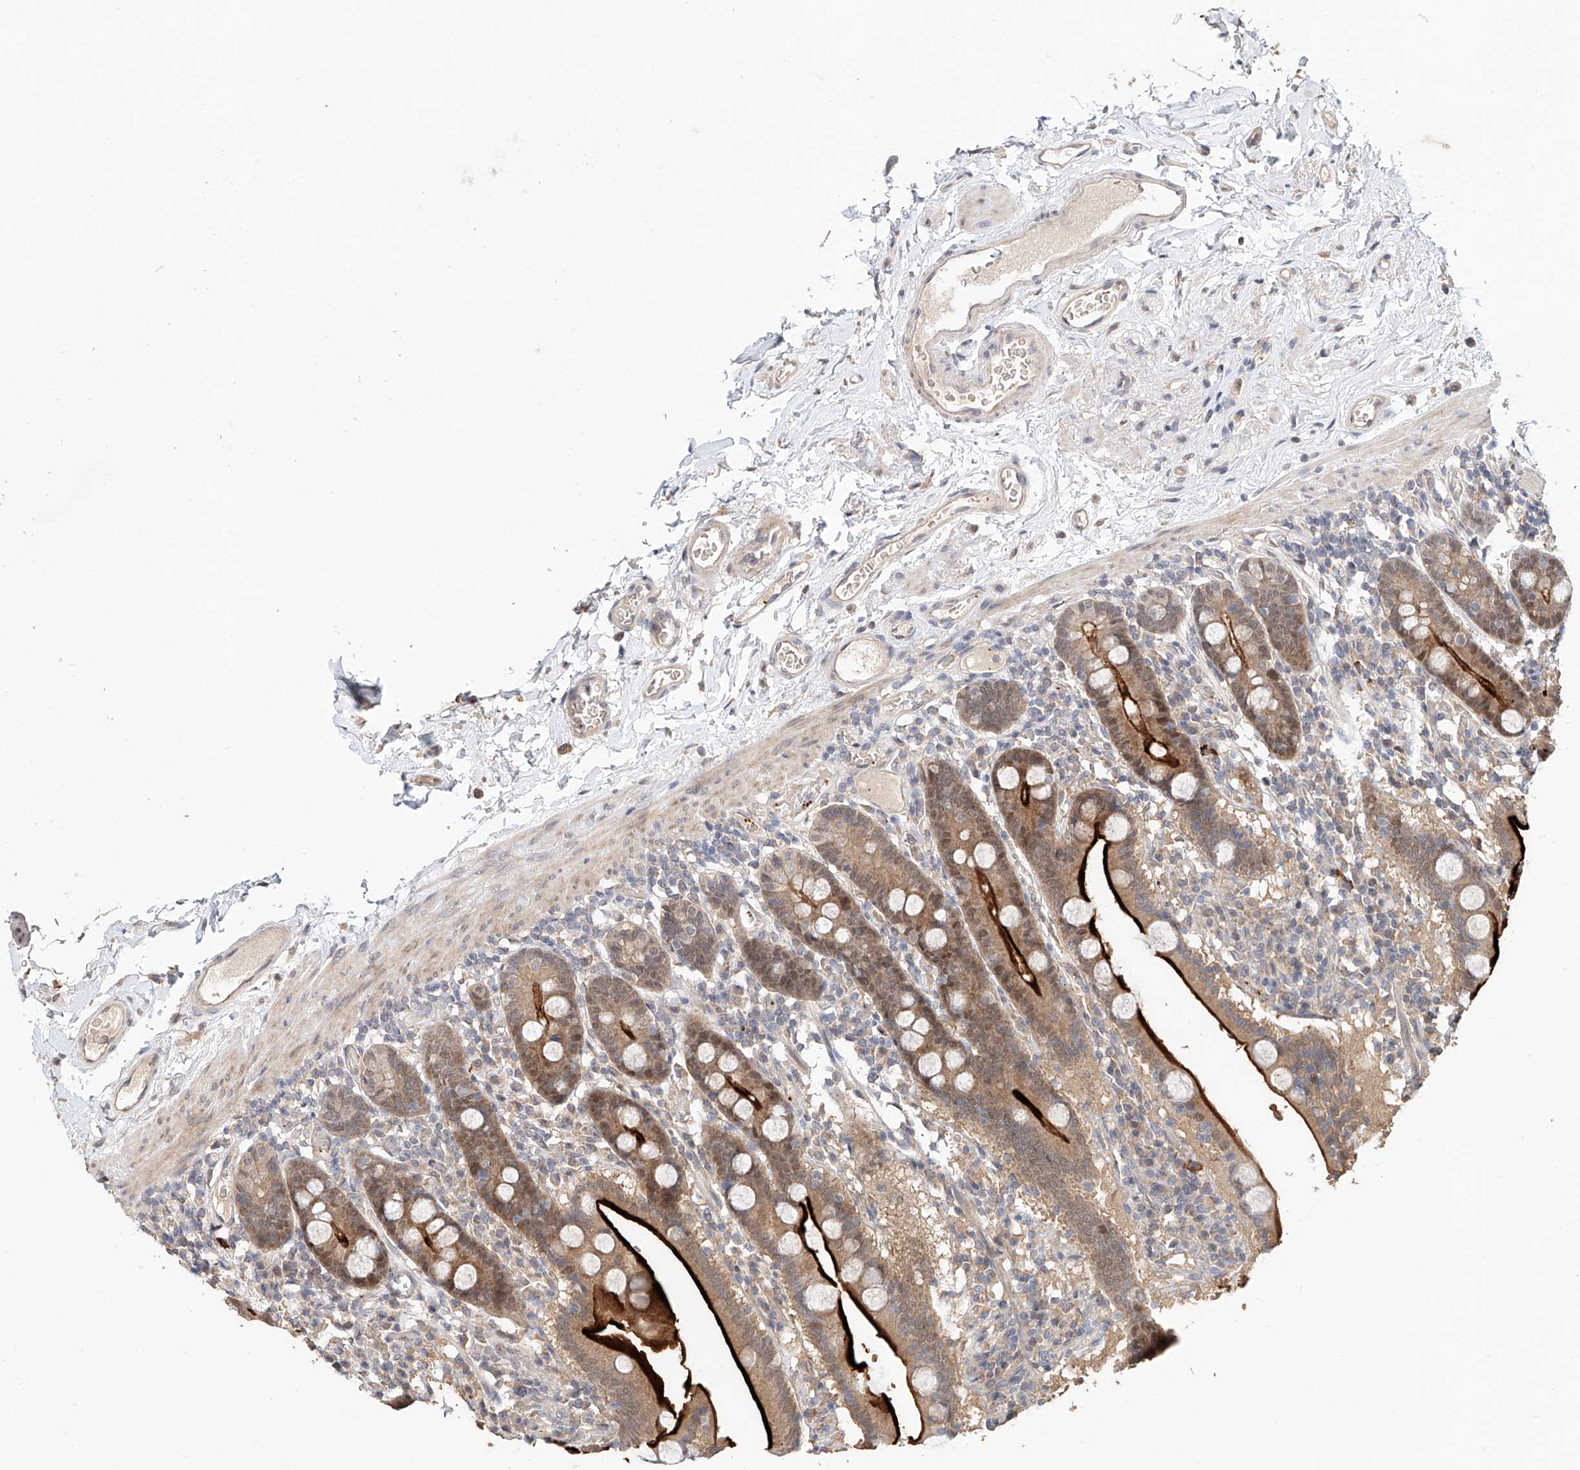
{"staining": {"intensity": "strong", "quantity": ">75%", "location": "cytoplasmic/membranous"}, "tissue": "duodenum", "cell_type": "Glandular cells", "image_type": "normal", "snomed": [{"axis": "morphology", "description": "Normal tissue, NOS"}, {"axis": "topography", "description": "Duodenum"}], "caption": "Duodenum stained with IHC shows strong cytoplasmic/membranous positivity in approximately >75% of glandular cells. Ihc stains the protein in brown and the nuclei are stained blue.", "gene": "ZFHX2", "patient": {"sex": "male", "age": 55}}